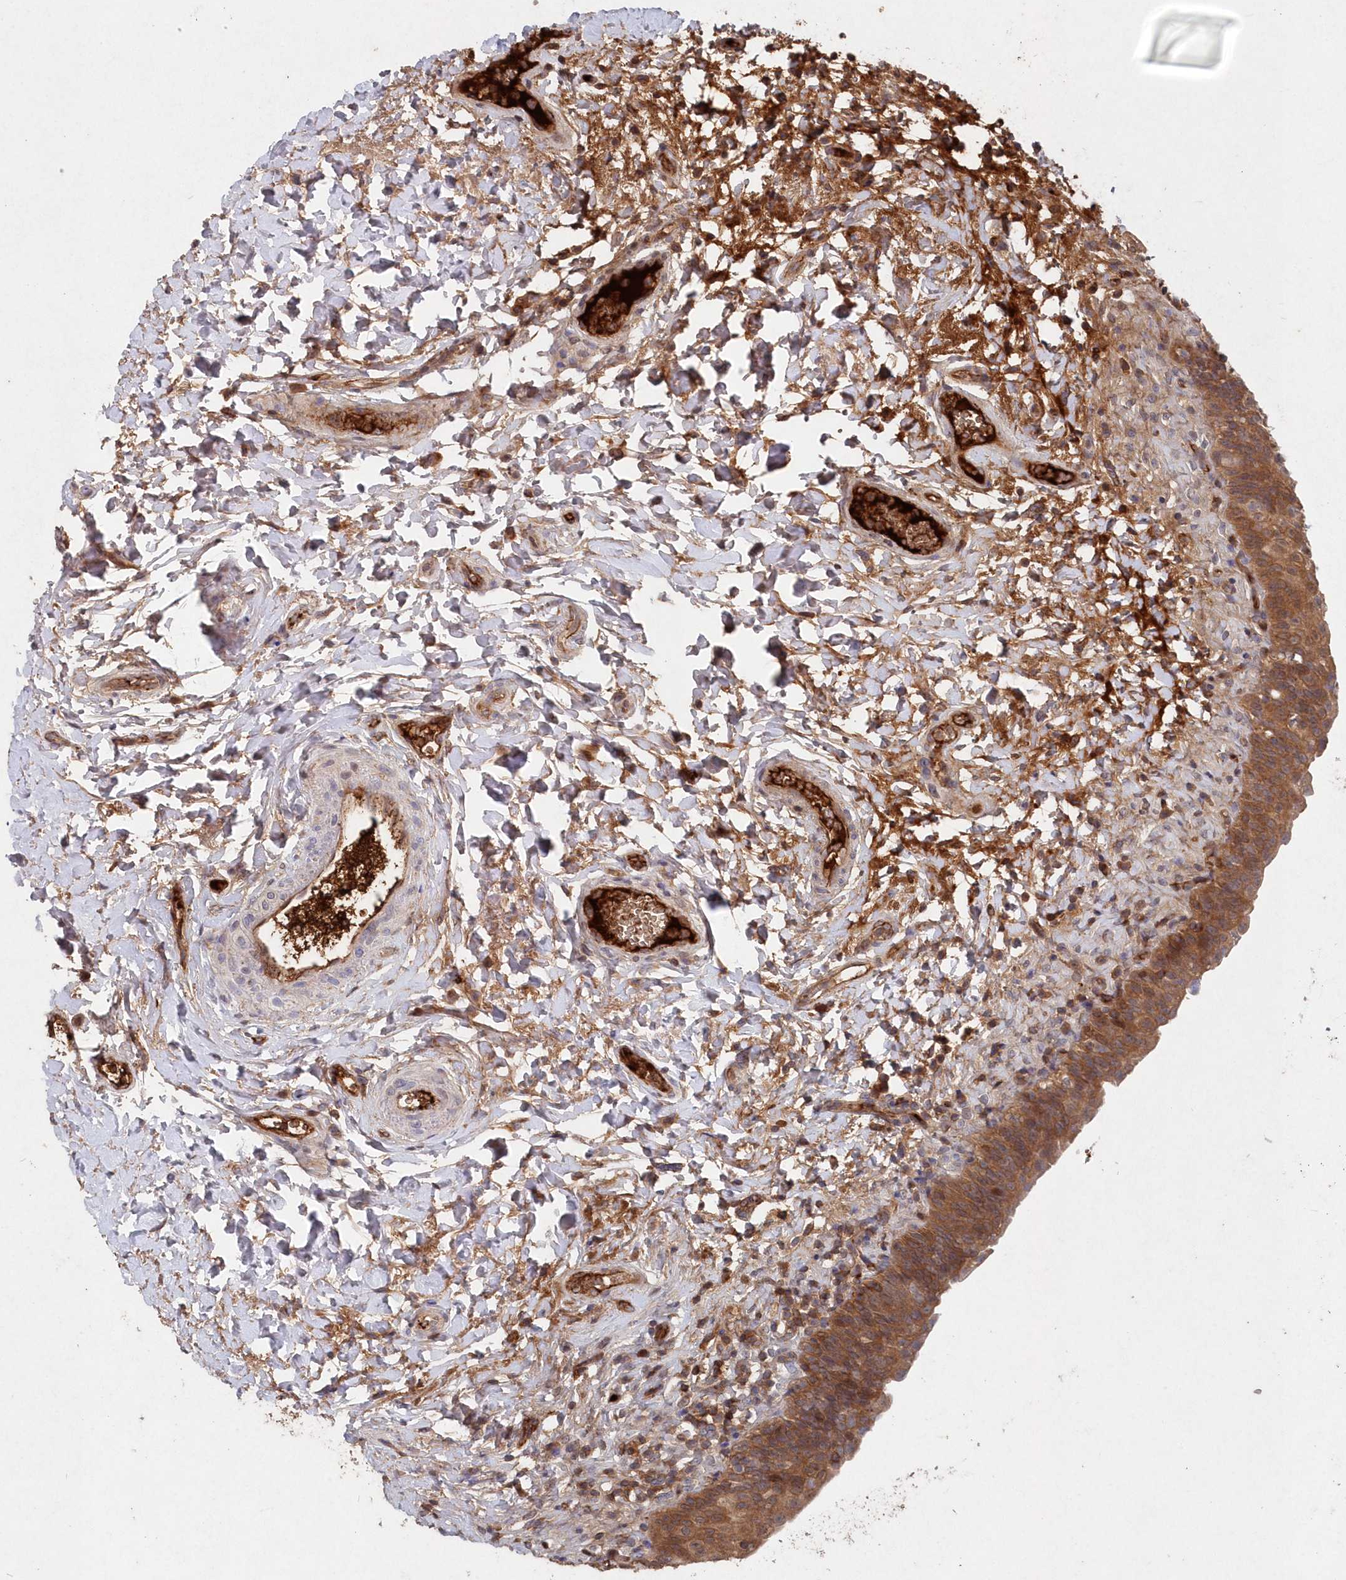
{"staining": {"intensity": "moderate", "quantity": ">75%", "location": "cytoplasmic/membranous"}, "tissue": "urinary bladder", "cell_type": "Urothelial cells", "image_type": "normal", "snomed": [{"axis": "morphology", "description": "Normal tissue, NOS"}, {"axis": "topography", "description": "Urinary bladder"}], "caption": "Moderate cytoplasmic/membranous protein positivity is identified in about >75% of urothelial cells in urinary bladder. (DAB = brown stain, brightfield microscopy at high magnification).", "gene": "ABHD14B", "patient": {"sex": "male", "age": 83}}